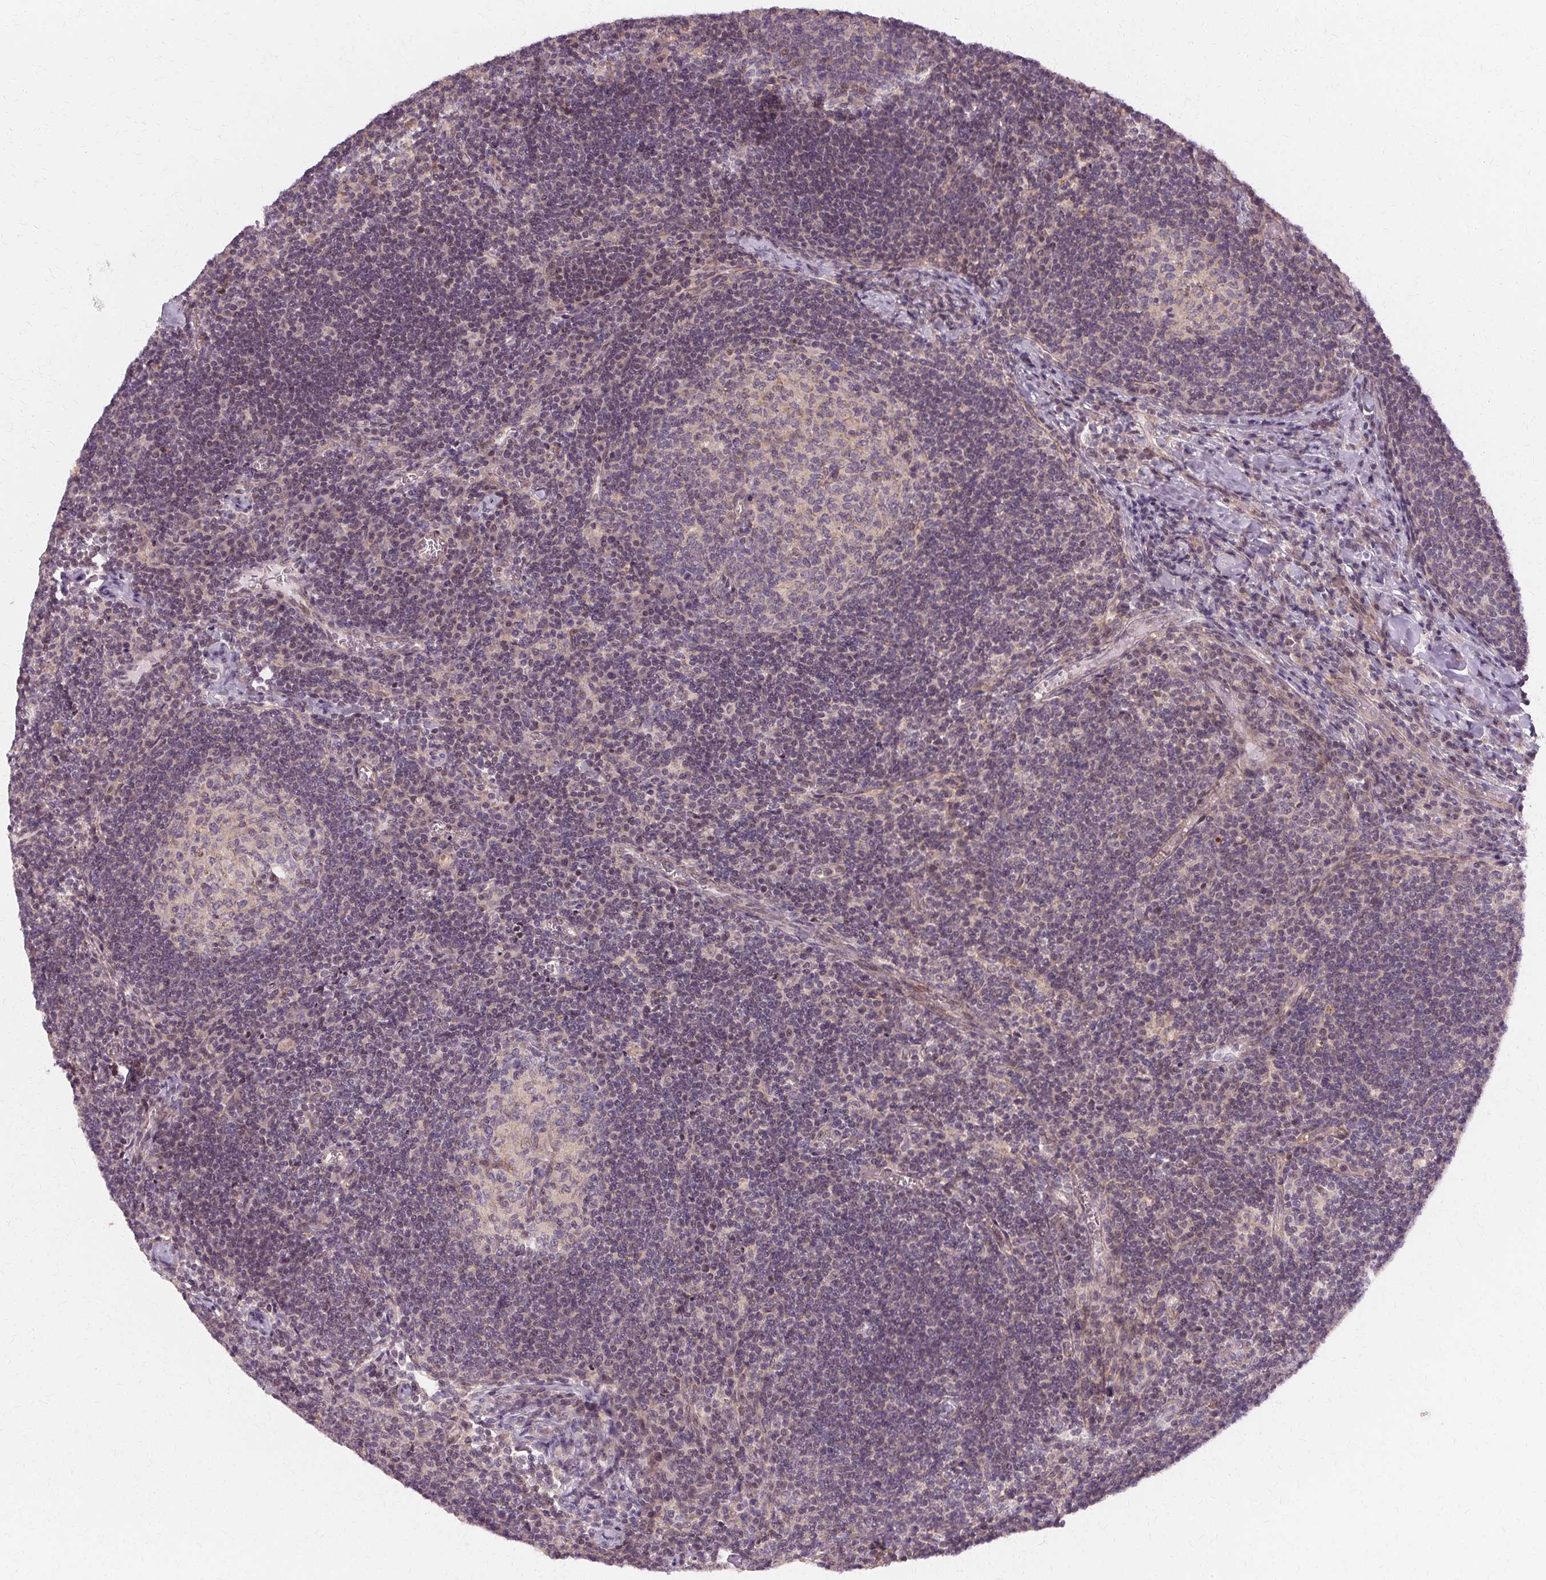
{"staining": {"intensity": "negative", "quantity": "none", "location": "none"}, "tissue": "lymph node", "cell_type": "Germinal center cells", "image_type": "normal", "snomed": [{"axis": "morphology", "description": "Normal tissue, NOS"}, {"axis": "topography", "description": "Lymph node"}], "caption": "A high-resolution histopathology image shows immunohistochemistry staining of benign lymph node, which demonstrates no significant positivity in germinal center cells. (DAB immunohistochemistry, high magnification).", "gene": "USP8", "patient": {"sex": "male", "age": 67}}